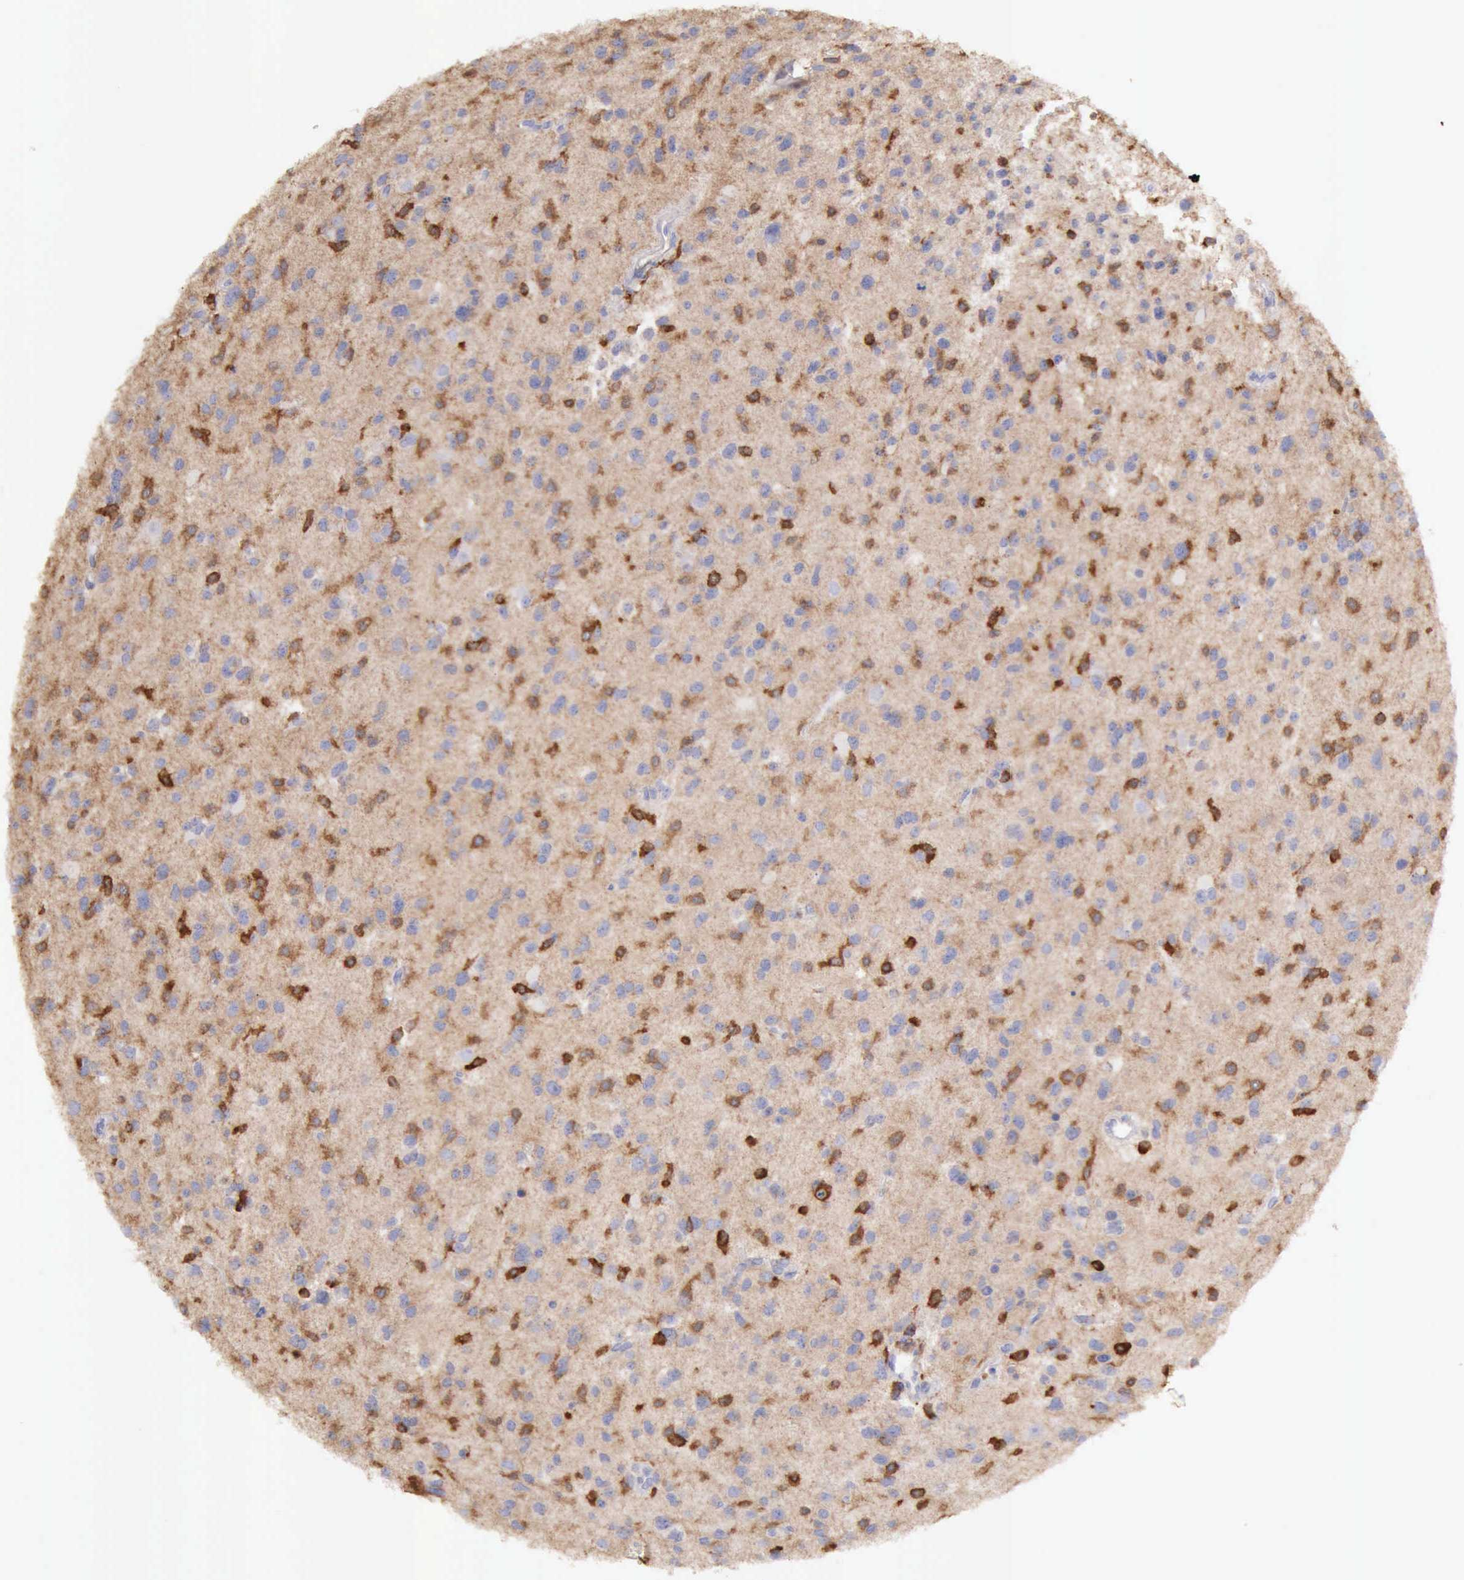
{"staining": {"intensity": "moderate", "quantity": "<25%", "location": "cytoplasmic/membranous"}, "tissue": "glioma", "cell_type": "Tumor cells", "image_type": "cancer", "snomed": [{"axis": "morphology", "description": "Glioma, malignant, Low grade"}, {"axis": "topography", "description": "Brain"}], "caption": "Immunohistochemical staining of human malignant glioma (low-grade) reveals low levels of moderate cytoplasmic/membranous positivity in approximately <25% of tumor cells.", "gene": "ARHGAP4", "patient": {"sex": "female", "age": 46}}